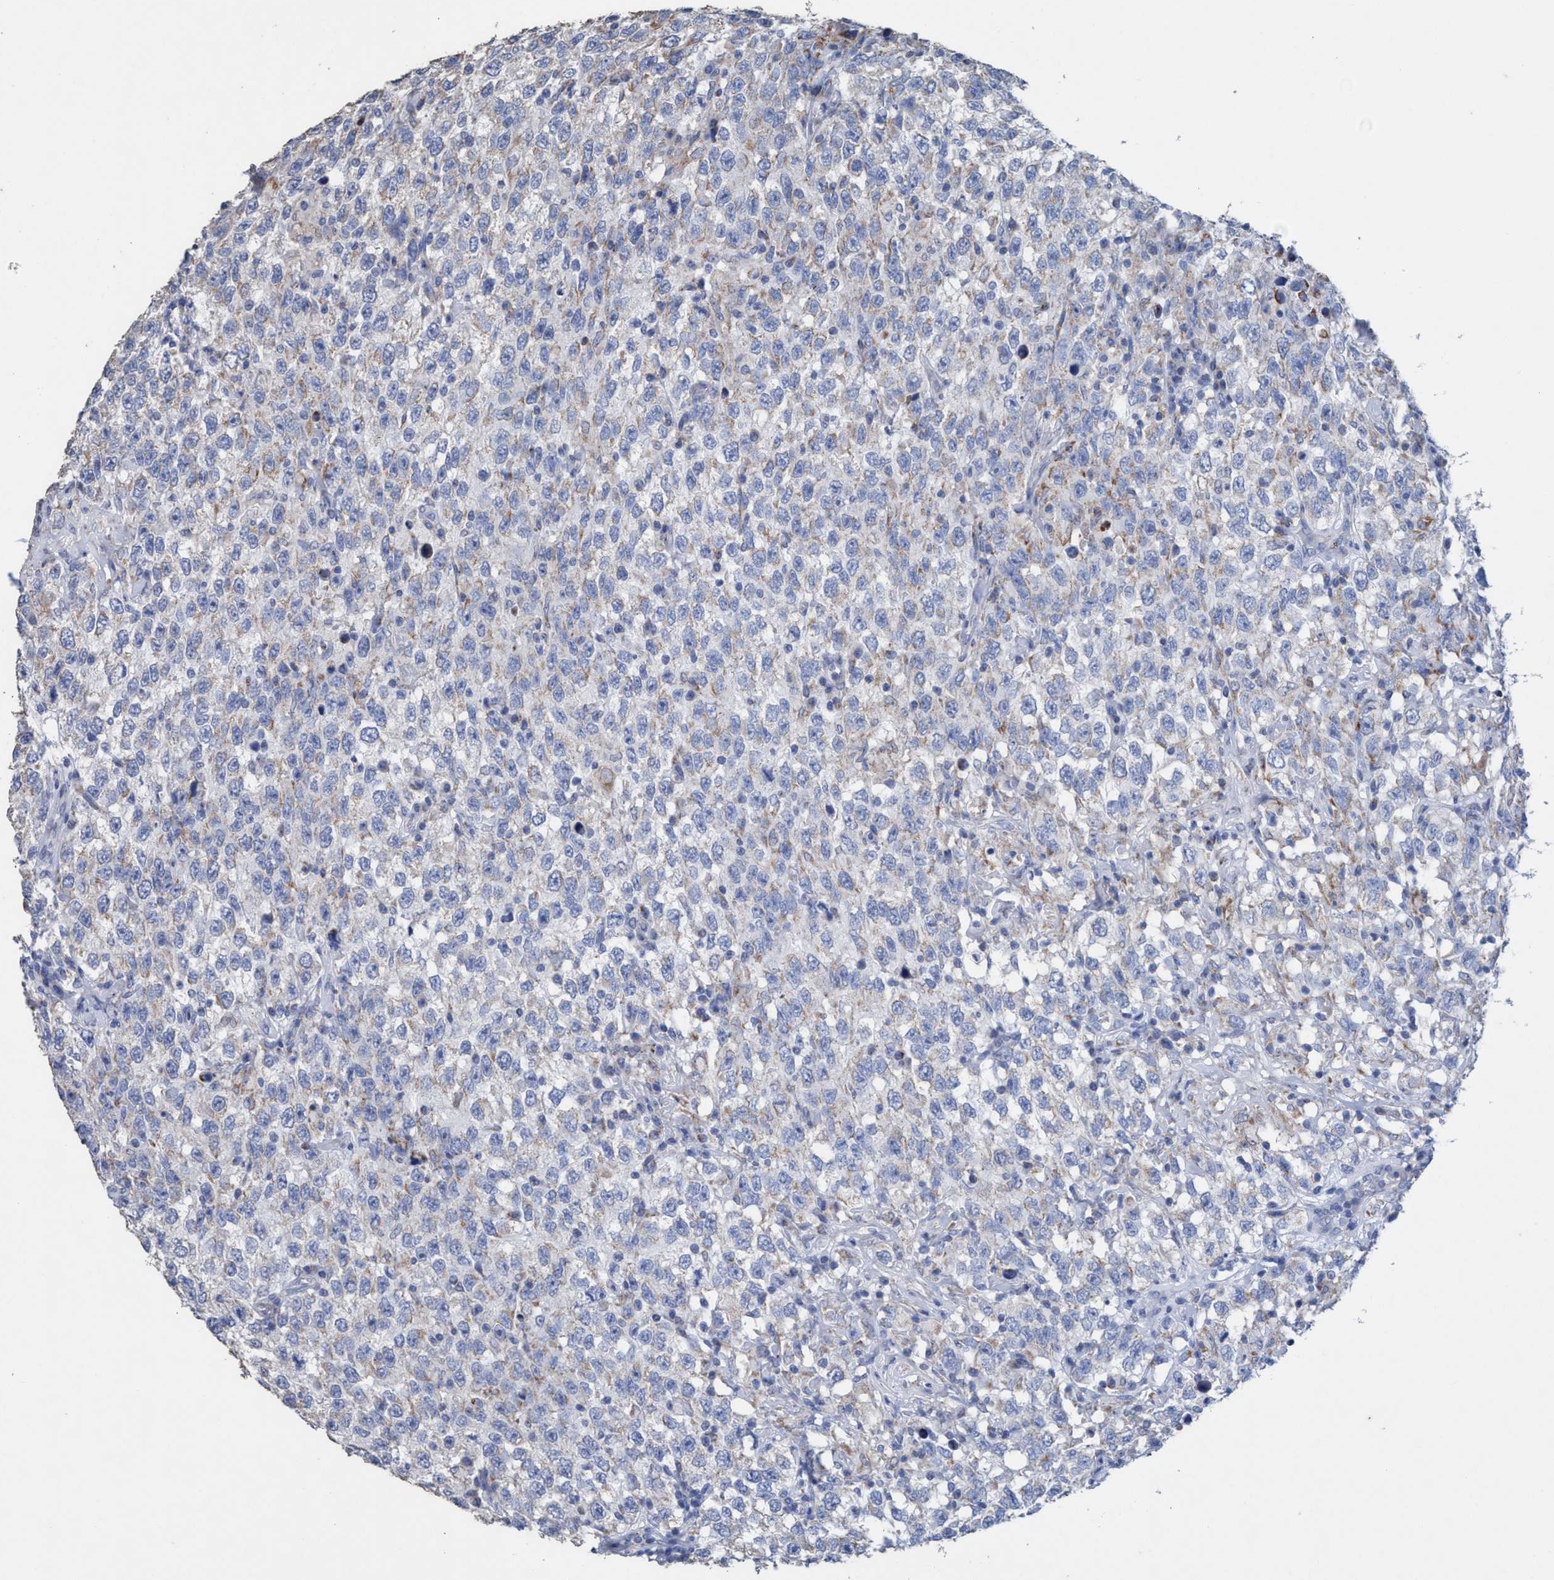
{"staining": {"intensity": "weak", "quantity": "<25%", "location": "cytoplasmic/membranous"}, "tissue": "testis cancer", "cell_type": "Tumor cells", "image_type": "cancer", "snomed": [{"axis": "morphology", "description": "Seminoma, NOS"}, {"axis": "topography", "description": "Testis"}], "caption": "Human testis cancer (seminoma) stained for a protein using IHC exhibits no expression in tumor cells.", "gene": "RSAD1", "patient": {"sex": "male", "age": 41}}